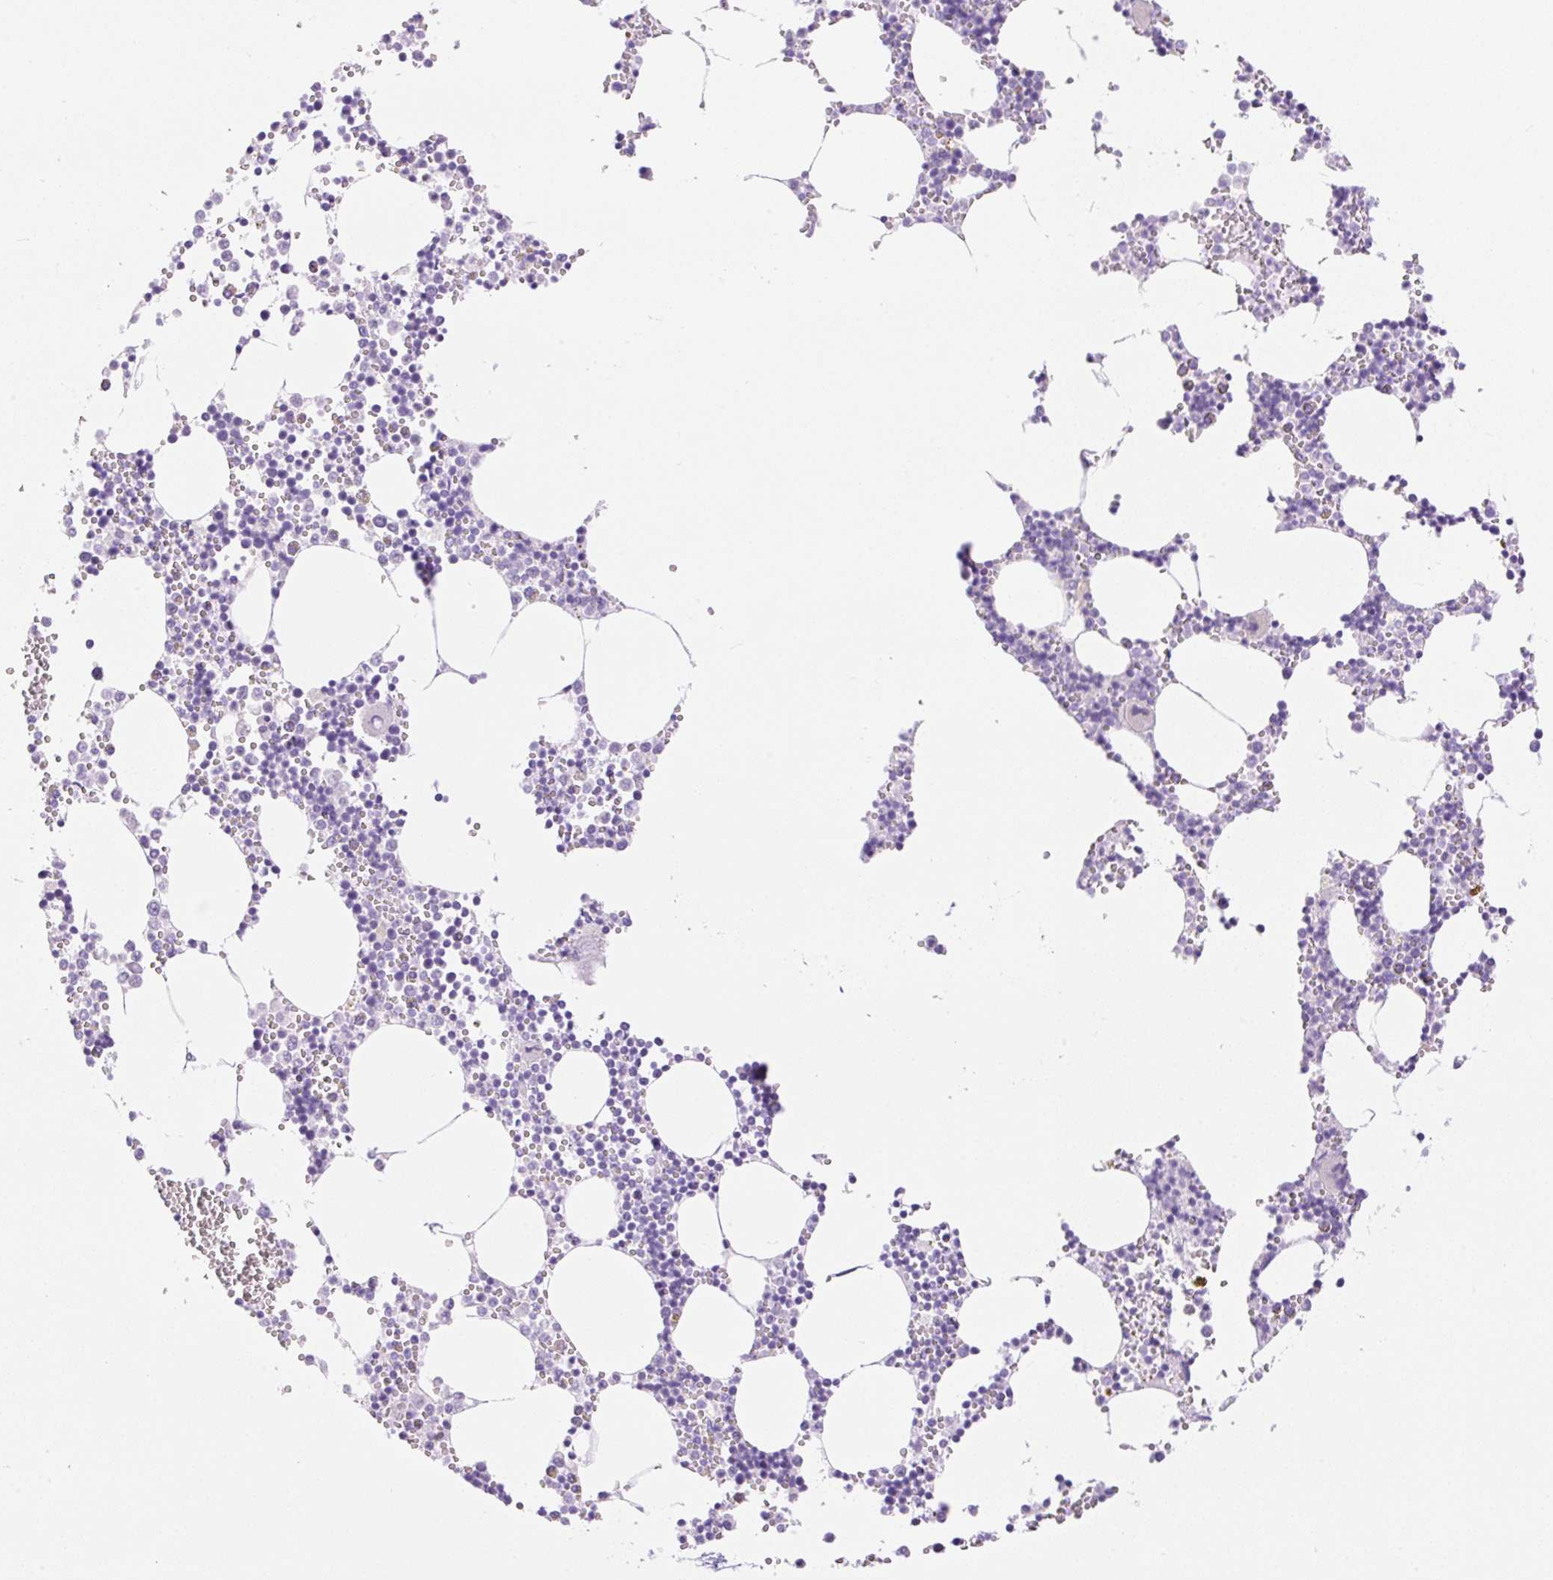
{"staining": {"intensity": "negative", "quantity": "none", "location": "none"}, "tissue": "bone marrow", "cell_type": "Hematopoietic cells", "image_type": "normal", "snomed": [{"axis": "morphology", "description": "Normal tissue, NOS"}, {"axis": "topography", "description": "Bone marrow"}], "caption": "IHC photomicrograph of normal bone marrow: bone marrow stained with DAB (3,3'-diaminobenzidine) exhibits no significant protein staining in hematopoietic cells. Brightfield microscopy of immunohistochemistry (IHC) stained with DAB (brown) and hematoxylin (blue), captured at high magnification.", "gene": "SPRR4", "patient": {"sex": "male", "age": 54}}